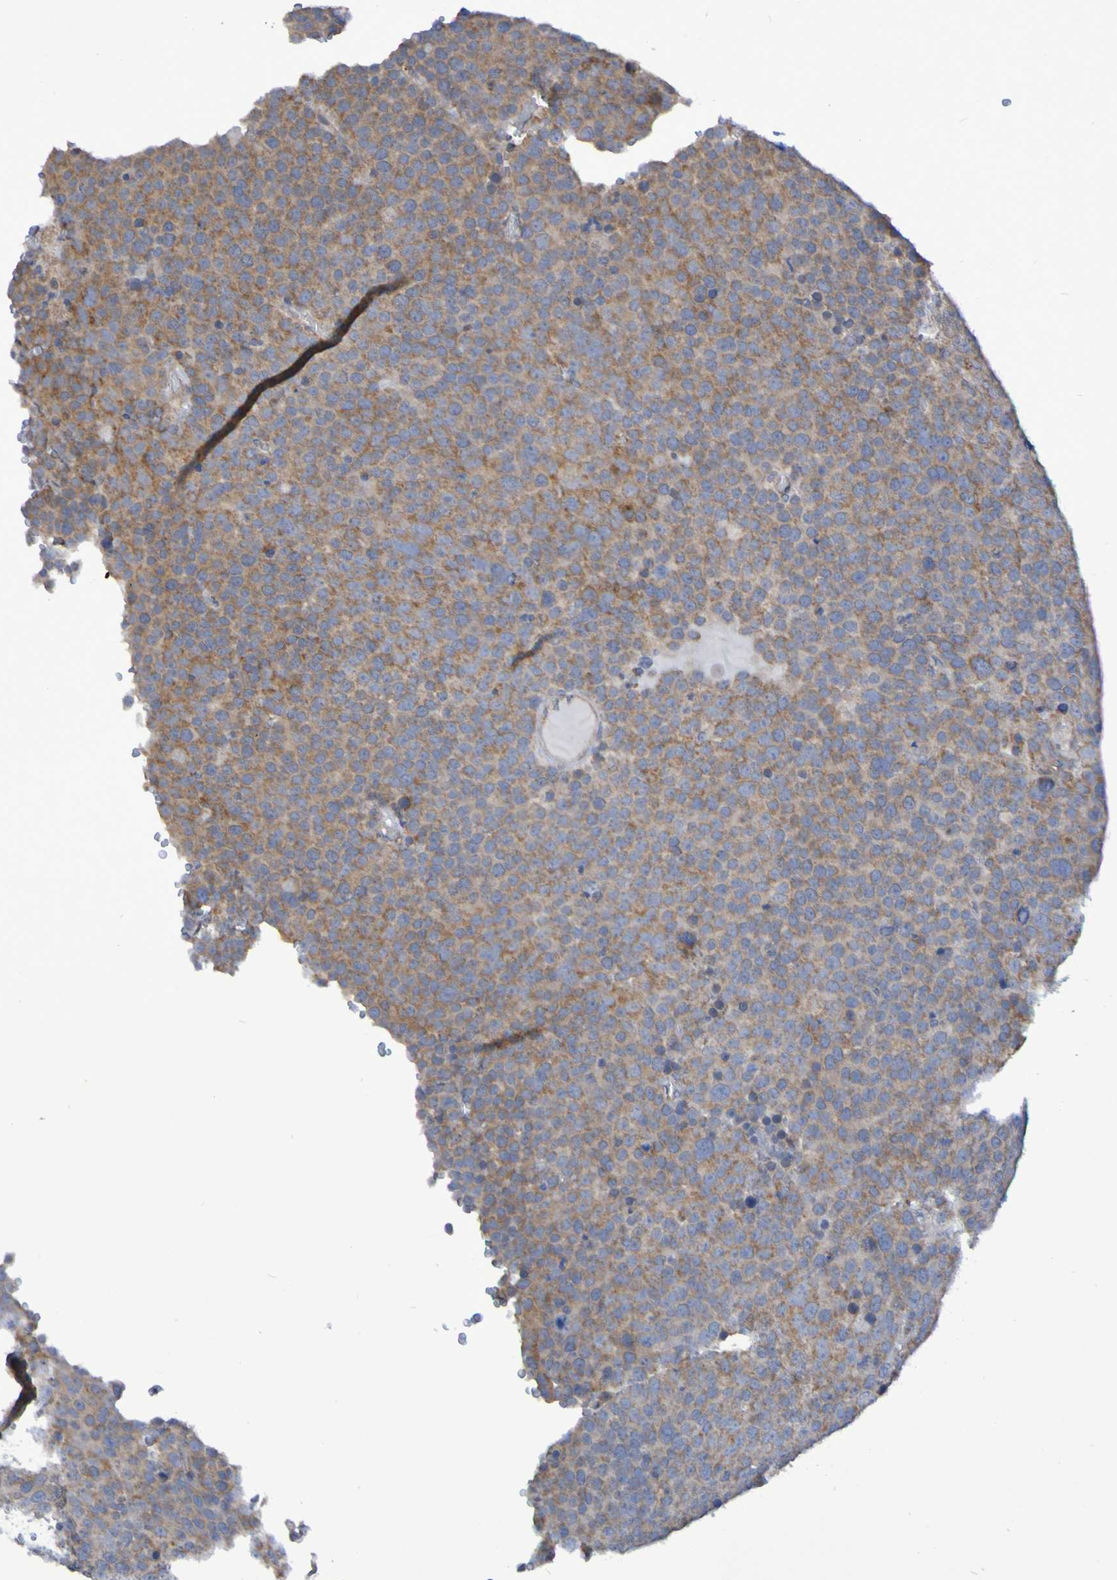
{"staining": {"intensity": "moderate", "quantity": ">75%", "location": "cytoplasmic/membranous"}, "tissue": "testis cancer", "cell_type": "Tumor cells", "image_type": "cancer", "snomed": [{"axis": "morphology", "description": "Seminoma, NOS"}, {"axis": "topography", "description": "Testis"}], "caption": "Tumor cells exhibit medium levels of moderate cytoplasmic/membranous staining in approximately >75% of cells in human seminoma (testis).", "gene": "LMBRD2", "patient": {"sex": "male", "age": 71}}